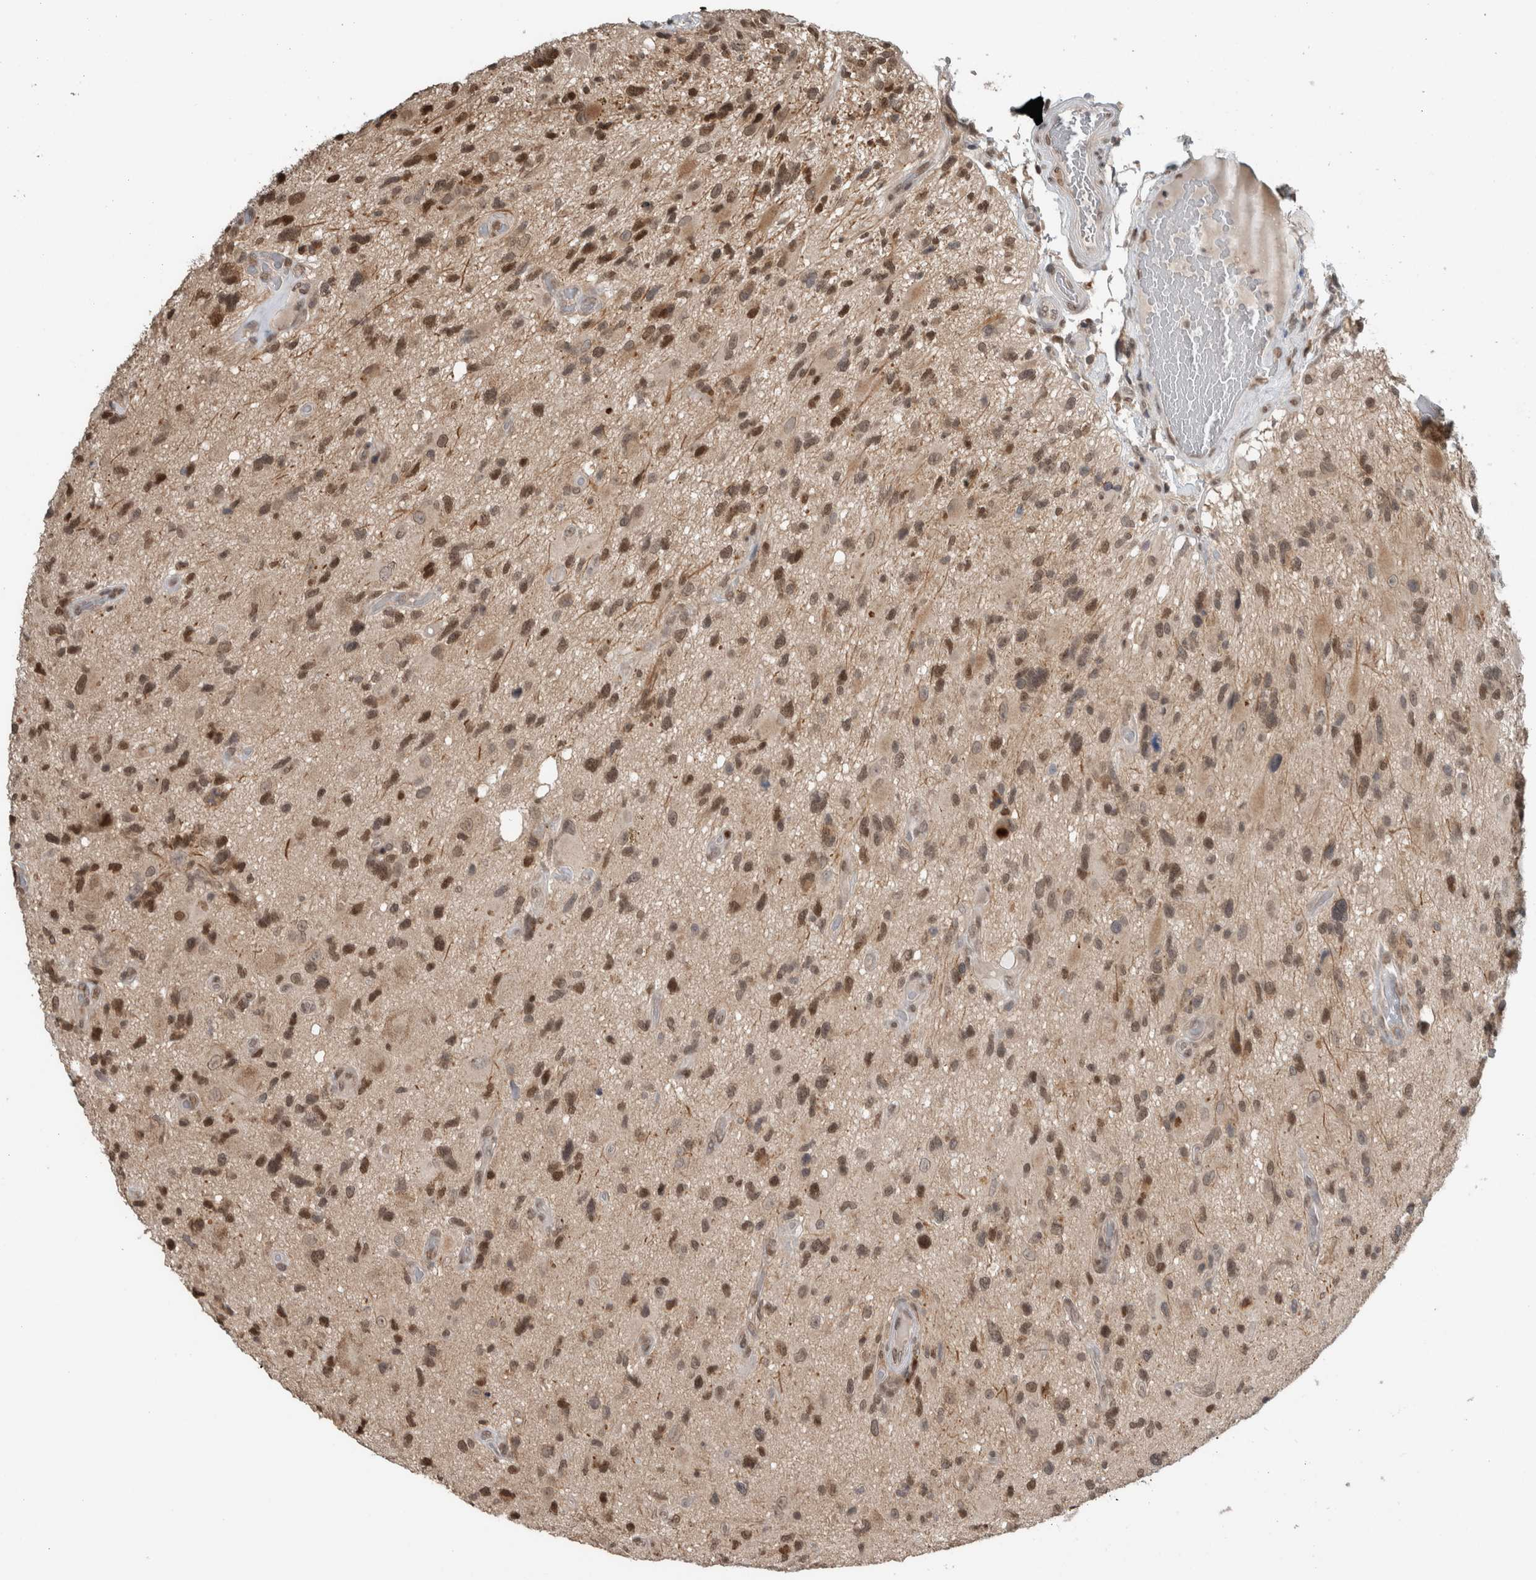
{"staining": {"intensity": "moderate", "quantity": ">75%", "location": "nuclear"}, "tissue": "glioma", "cell_type": "Tumor cells", "image_type": "cancer", "snomed": [{"axis": "morphology", "description": "Glioma, malignant, High grade"}, {"axis": "topography", "description": "Brain"}], "caption": "Immunohistochemical staining of malignant glioma (high-grade) demonstrates moderate nuclear protein staining in approximately >75% of tumor cells.", "gene": "SPAG7", "patient": {"sex": "male", "age": 33}}